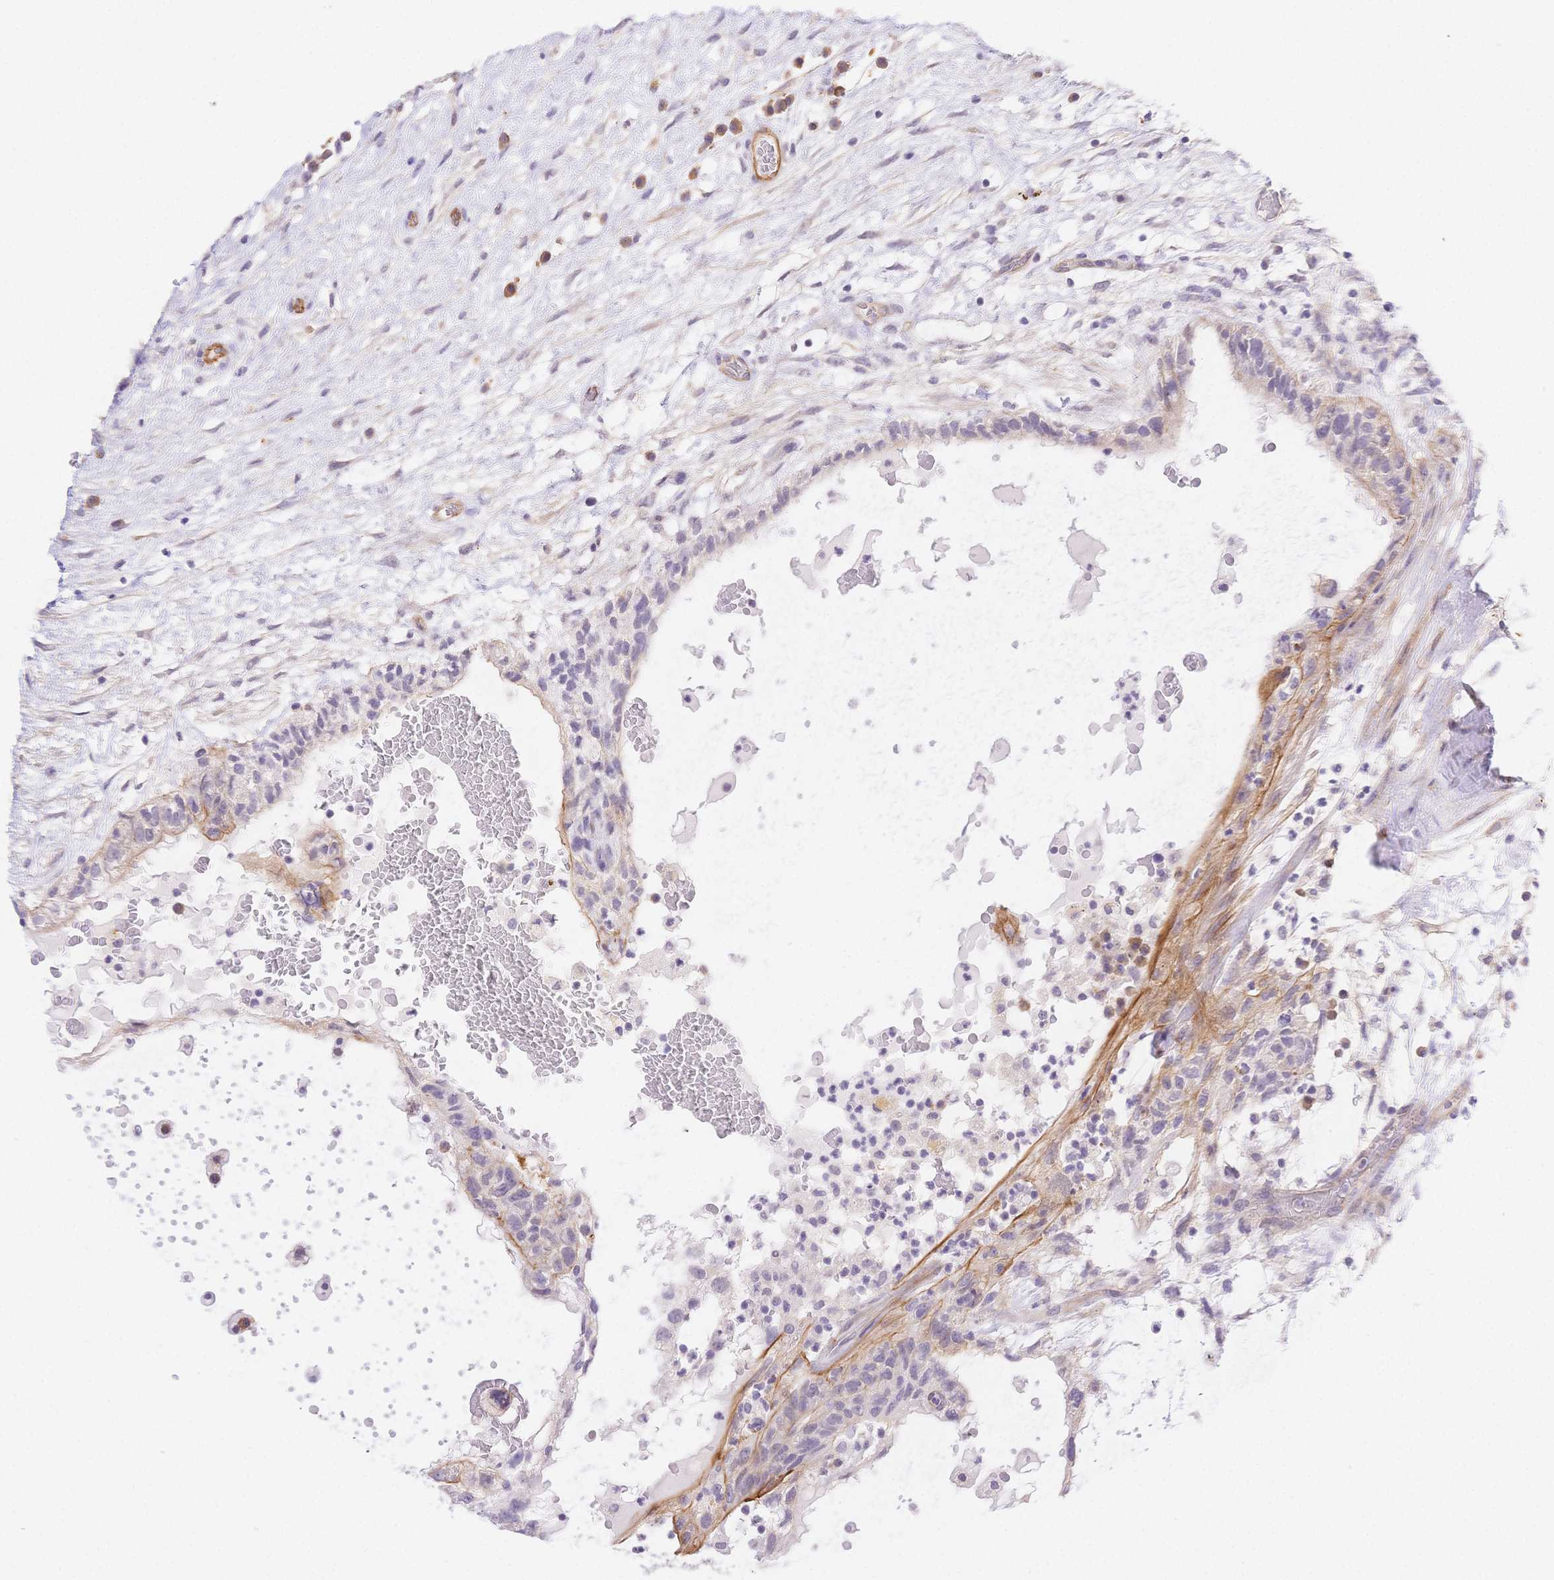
{"staining": {"intensity": "weak", "quantity": "<25%", "location": "cytoplasmic/membranous"}, "tissue": "testis cancer", "cell_type": "Tumor cells", "image_type": "cancer", "snomed": [{"axis": "morphology", "description": "Normal tissue, NOS"}, {"axis": "morphology", "description": "Carcinoma, Embryonal, NOS"}, {"axis": "topography", "description": "Testis"}], "caption": "Photomicrograph shows no protein expression in tumor cells of embryonal carcinoma (testis) tissue. Brightfield microscopy of immunohistochemistry stained with DAB (3,3'-diaminobenzidine) (brown) and hematoxylin (blue), captured at high magnification.", "gene": "CSN1S1", "patient": {"sex": "male", "age": 32}}